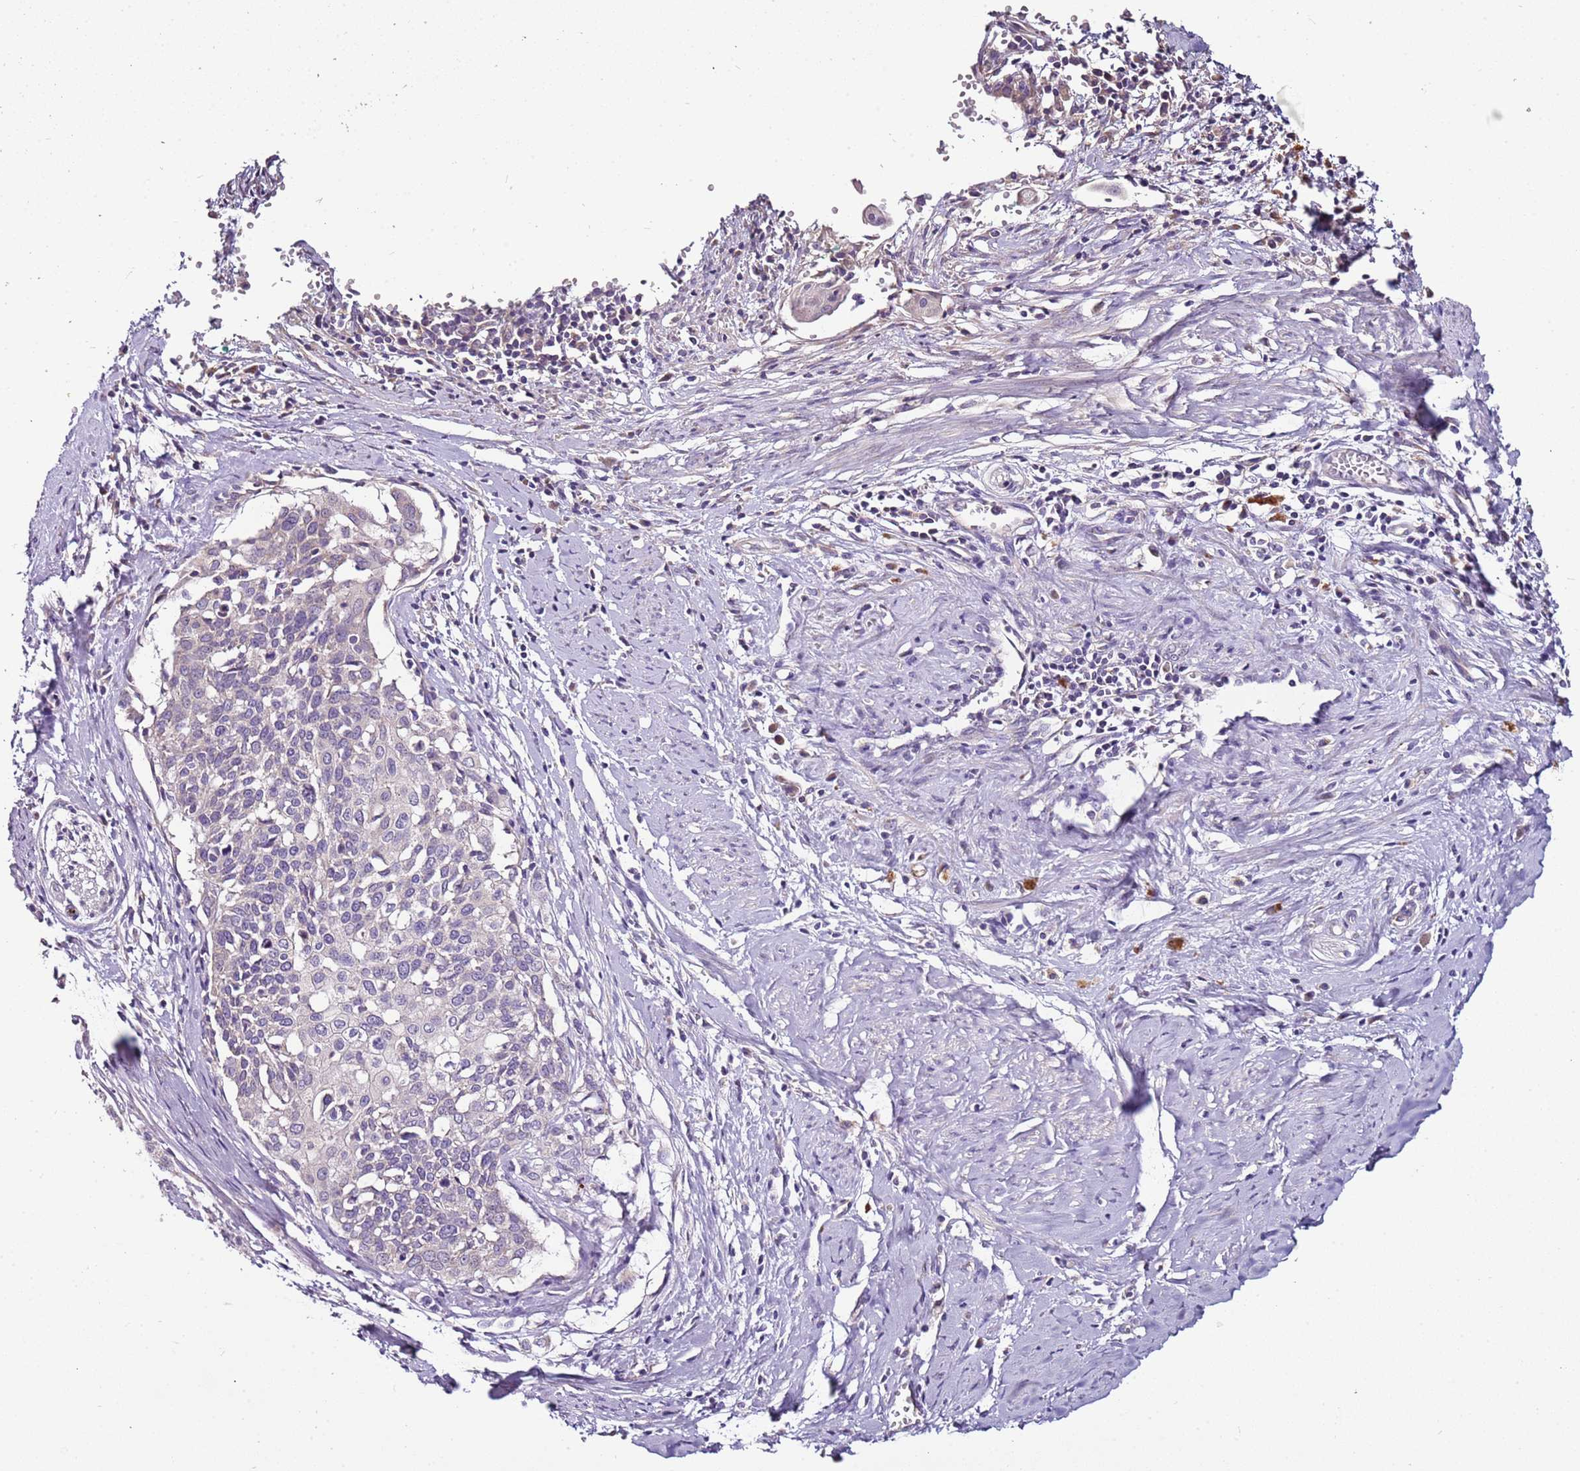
{"staining": {"intensity": "negative", "quantity": "none", "location": "none"}, "tissue": "cervical cancer", "cell_type": "Tumor cells", "image_type": "cancer", "snomed": [{"axis": "morphology", "description": "Squamous cell carcinoma, NOS"}, {"axis": "topography", "description": "Cervix"}], "caption": "IHC photomicrograph of cervical cancer (squamous cell carcinoma) stained for a protein (brown), which displays no staining in tumor cells.", "gene": "FAM20A", "patient": {"sex": "female", "age": 44}}